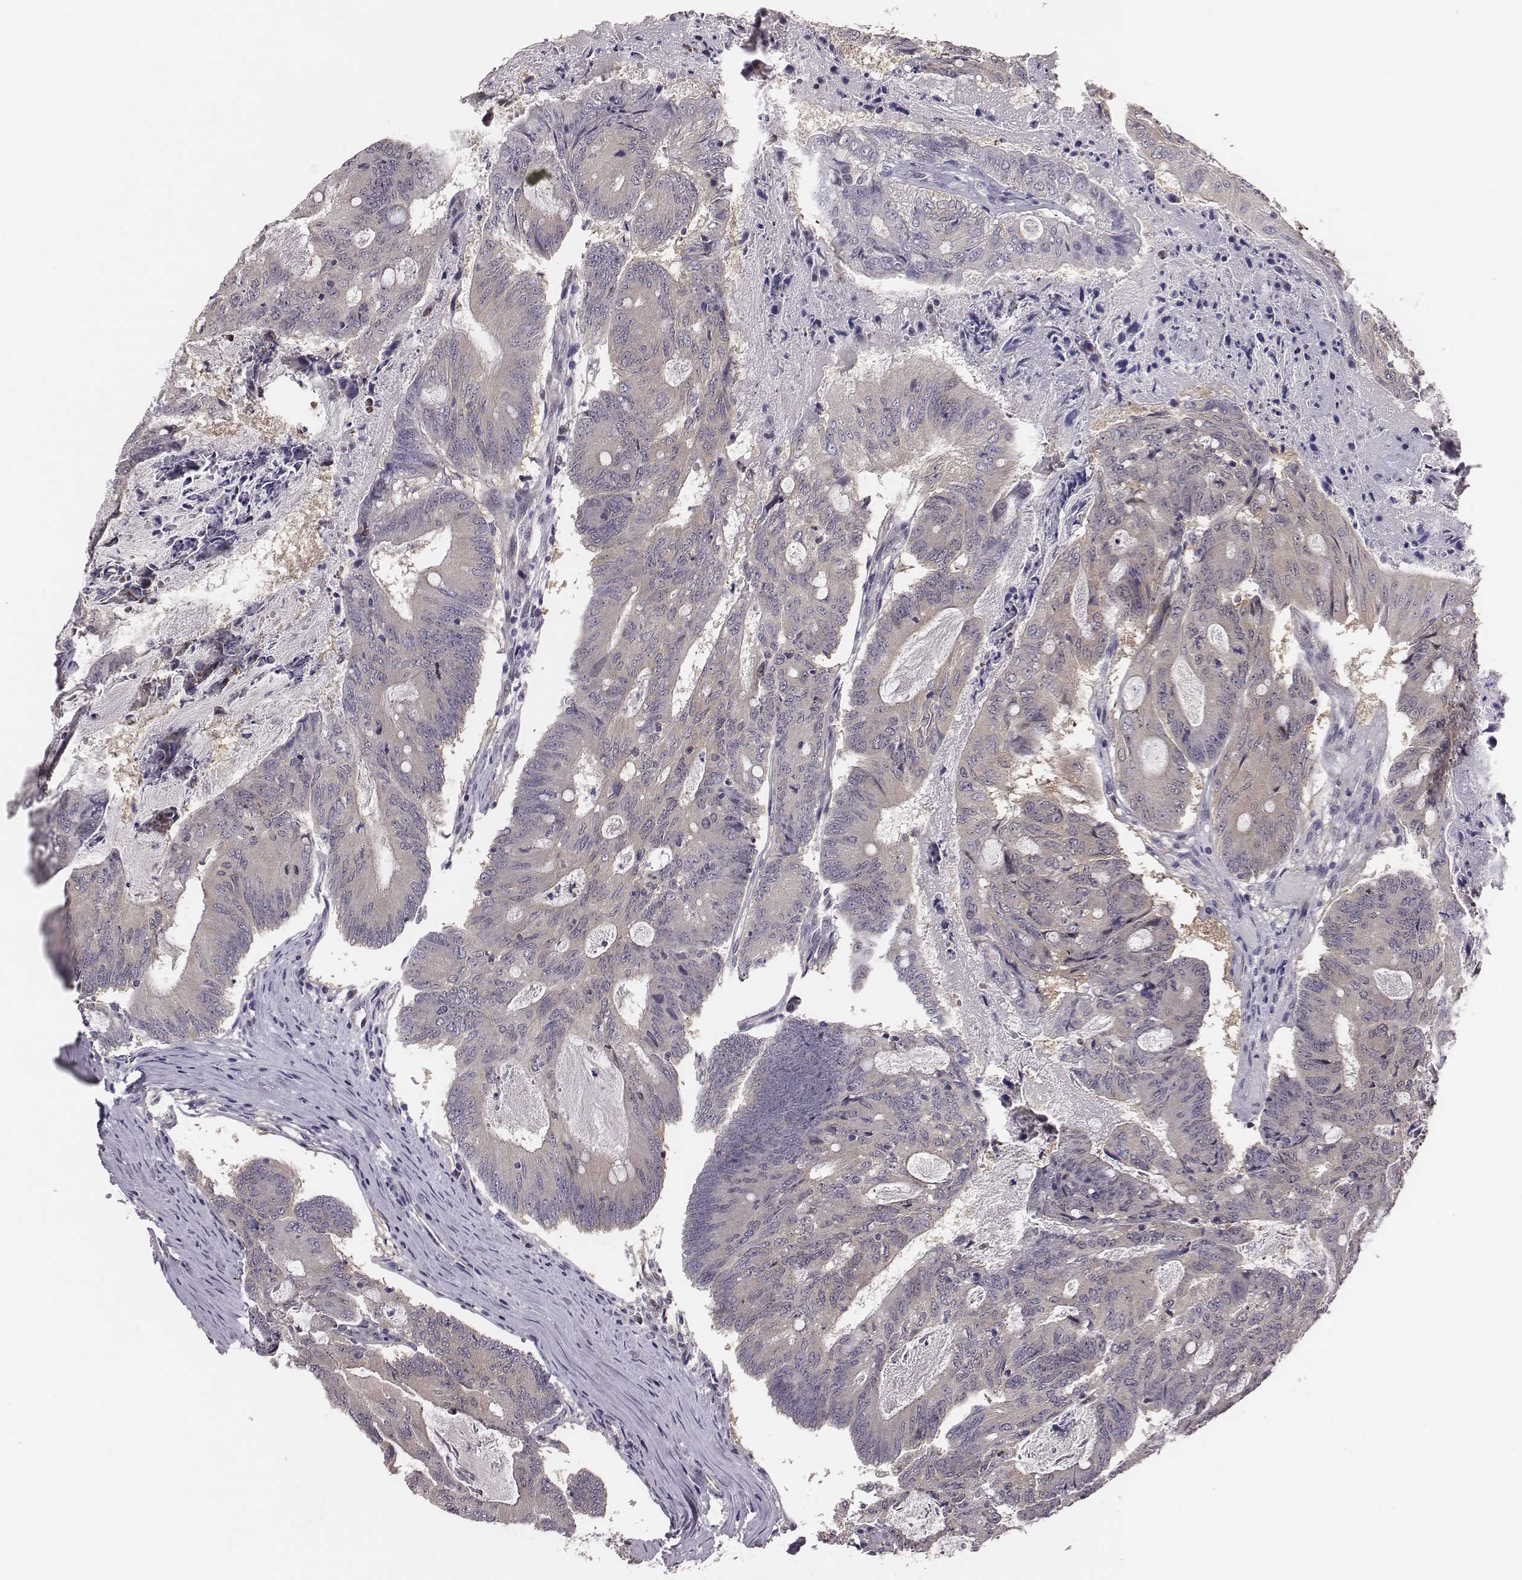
{"staining": {"intensity": "negative", "quantity": "none", "location": "none"}, "tissue": "colorectal cancer", "cell_type": "Tumor cells", "image_type": "cancer", "snomed": [{"axis": "morphology", "description": "Adenocarcinoma, NOS"}, {"axis": "topography", "description": "Colon"}], "caption": "The immunohistochemistry image has no significant positivity in tumor cells of adenocarcinoma (colorectal) tissue.", "gene": "SMURF2", "patient": {"sex": "female", "age": 70}}